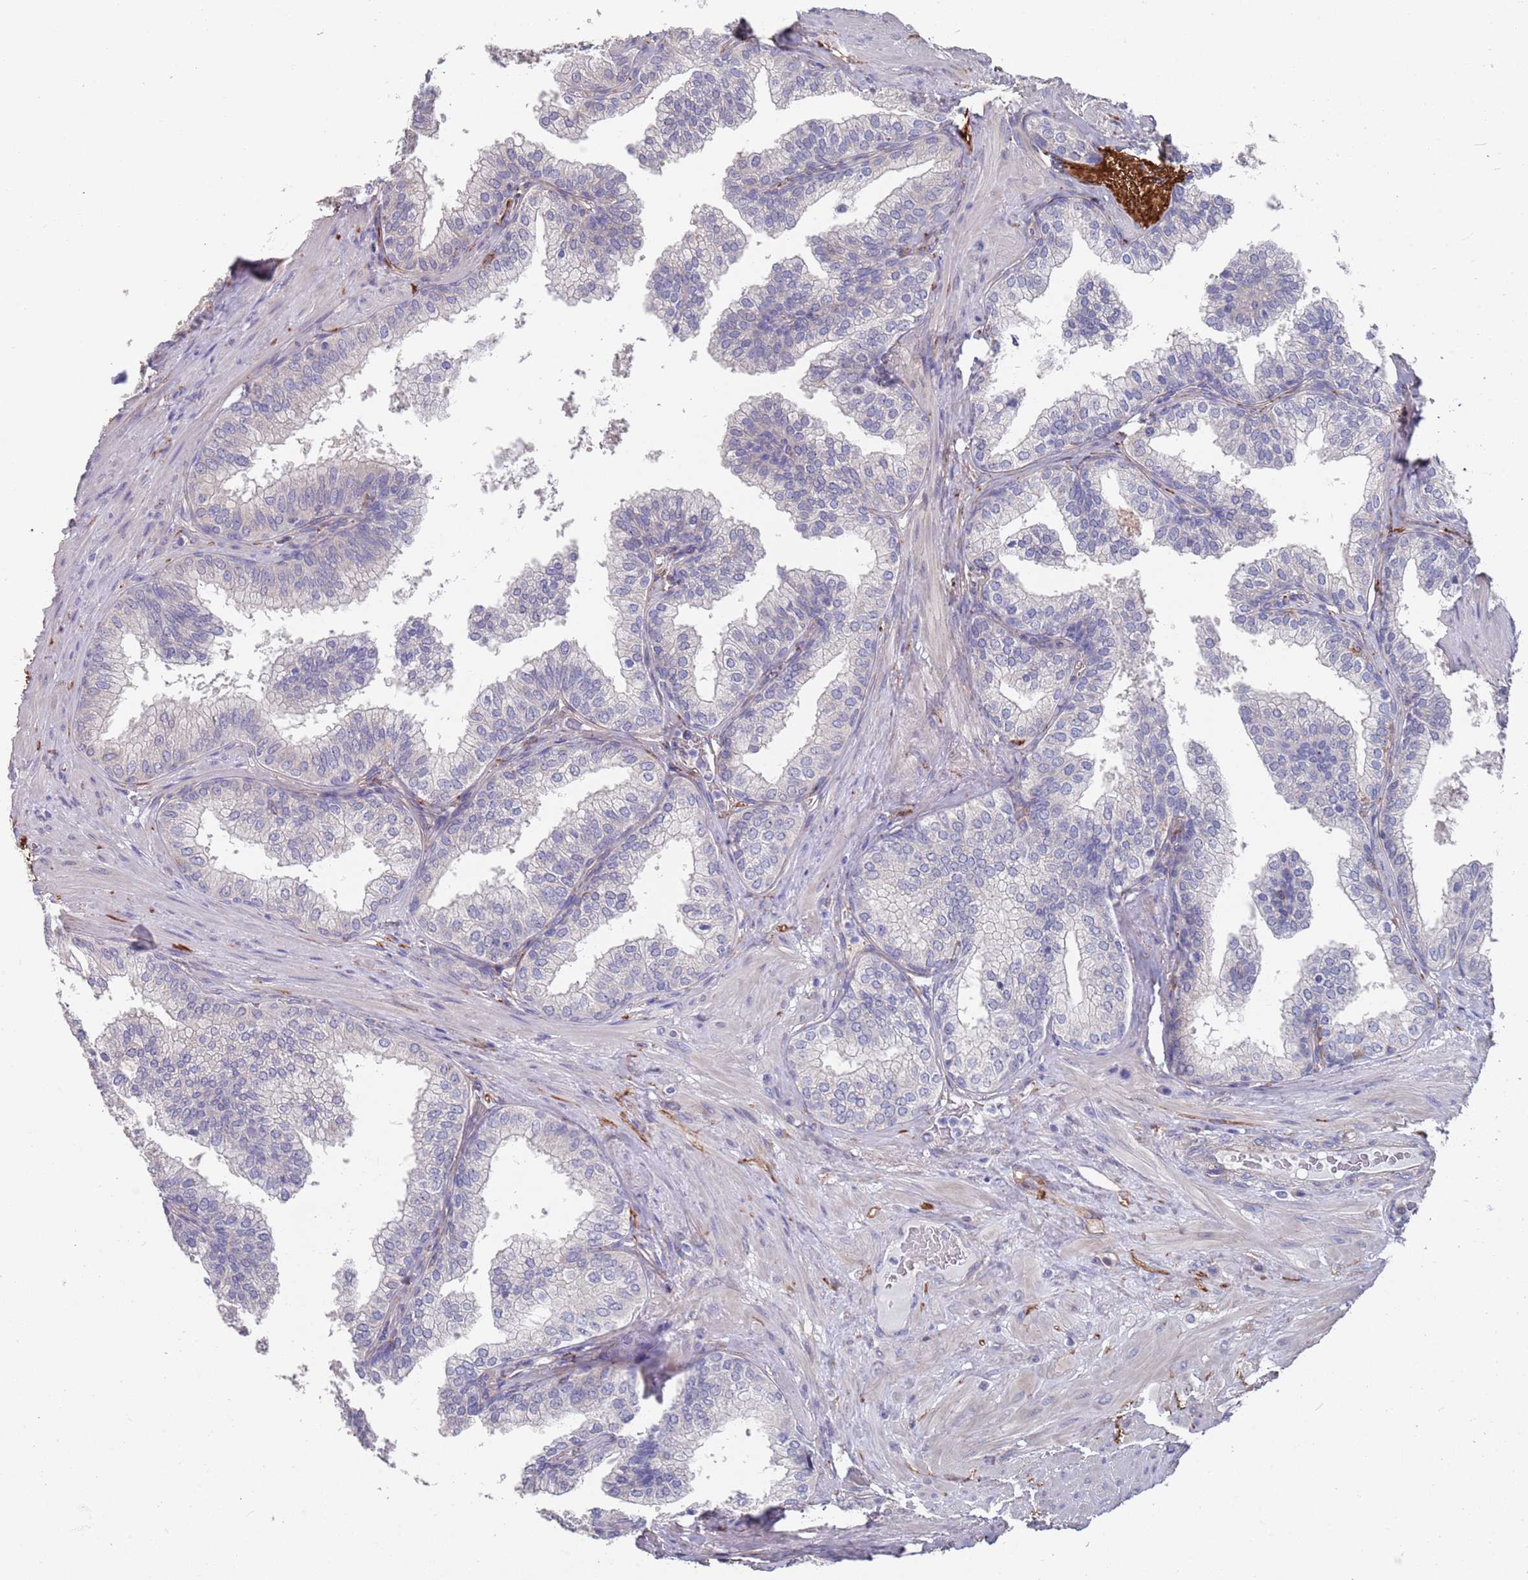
{"staining": {"intensity": "negative", "quantity": "none", "location": "none"}, "tissue": "prostate", "cell_type": "Glandular cells", "image_type": "normal", "snomed": [{"axis": "morphology", "description": "Normal tissue, NOS"}, {"axis": "topography", "description": "Prostate"}], "caption": "Immunohistochemical staining of unremarkable prostate displays no significant expression in glandular cells. (DAB IHC, high magnification).", "gene": "ANK2", "patient": {"sex": "male", "age": 60}}